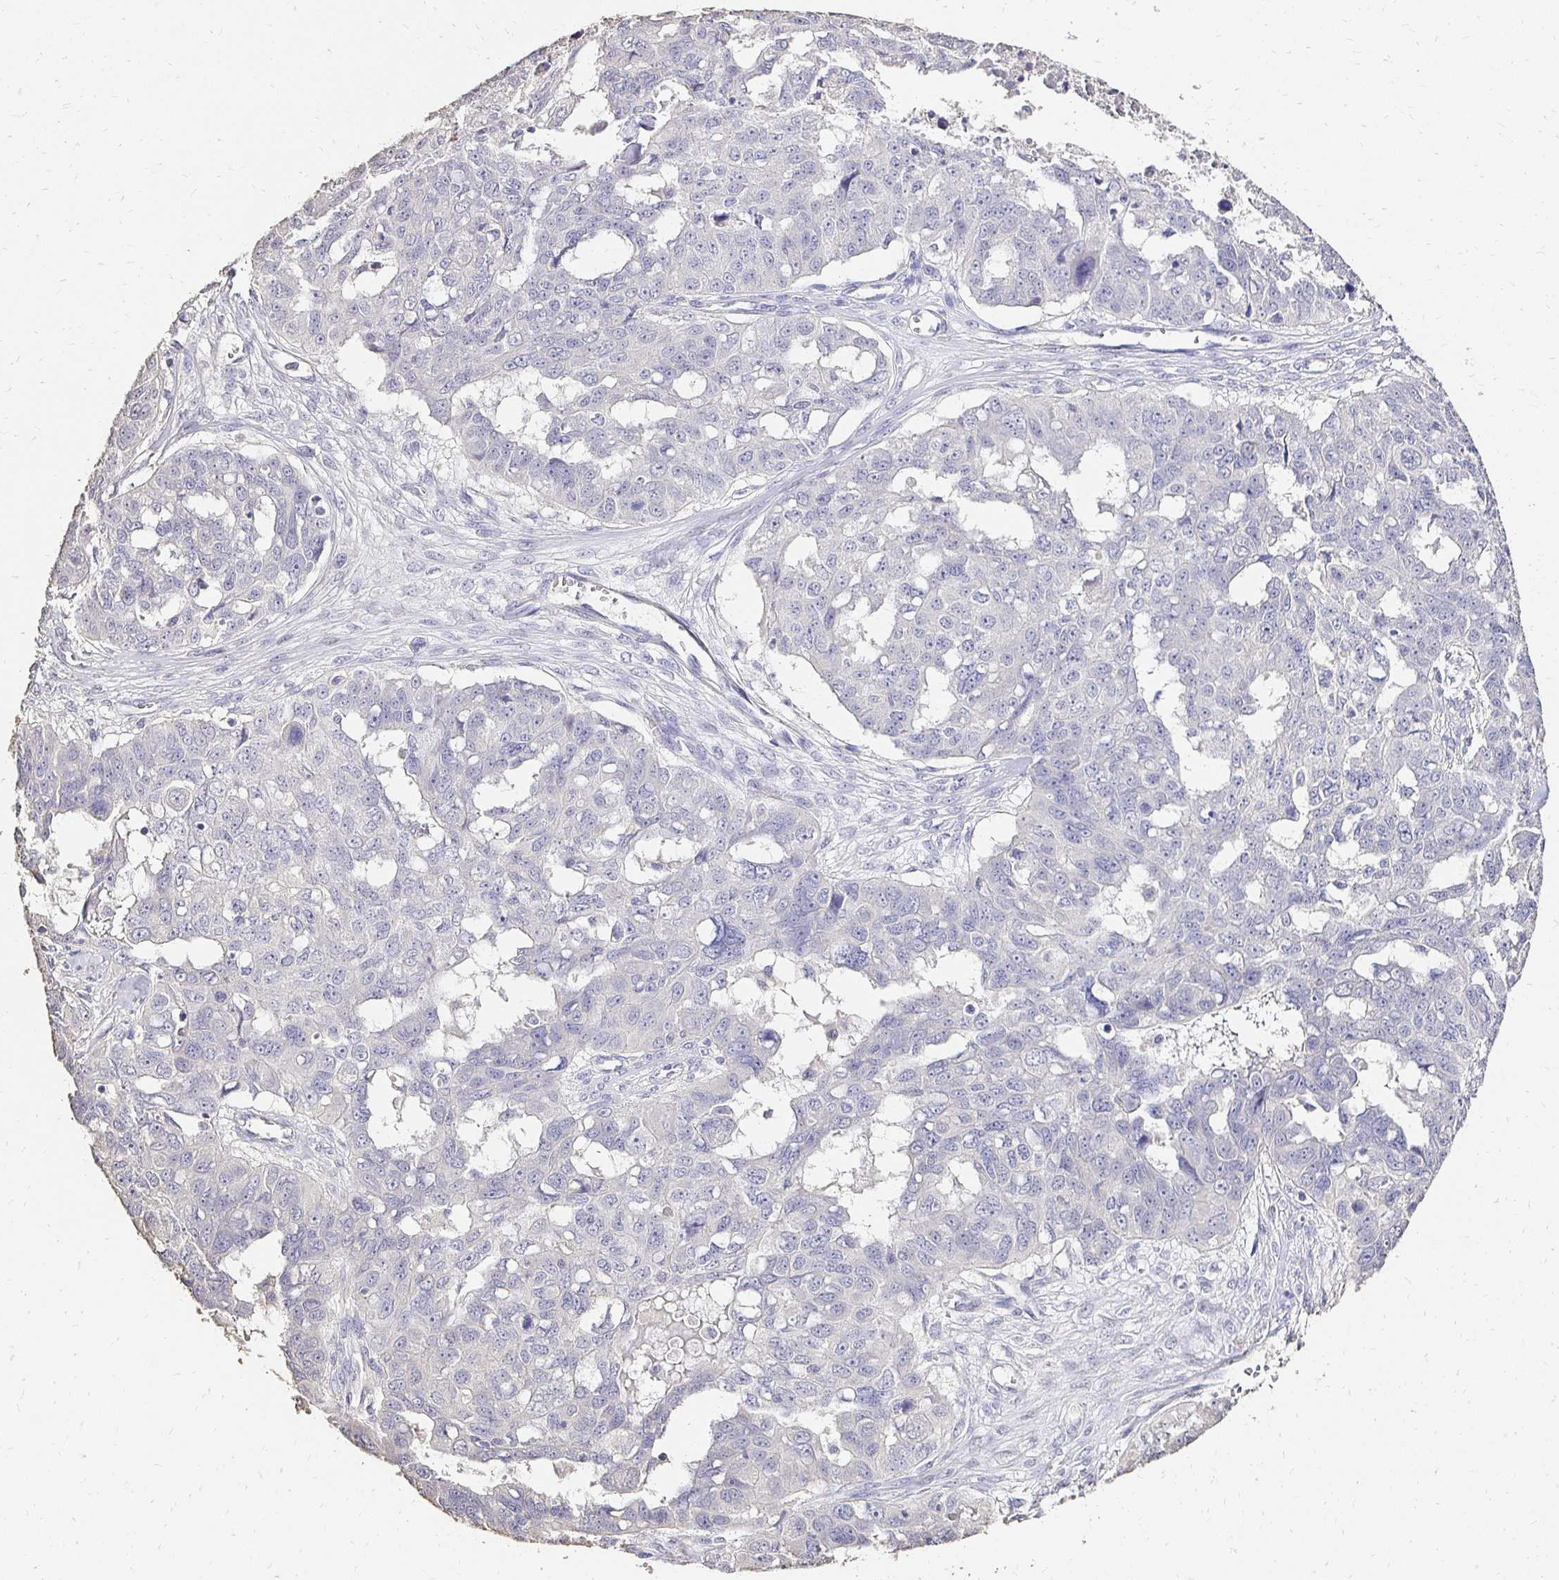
{"staining": {"intensity": "negative", "quantity": "none", "location": "none"}, "tissue": "ovarian cancer", "cell_type": "Tumor cells", "image_type": "cancer", "snomed": [{"axis": "morphology", "description": "Carcinoma, endometroid"}, {"axis": "topography", "description": "Ovary"}], "caption": "IHC photomicrograph of human endometroid carcinoma (ovarian) stained for a protein (brown), which displays no staining in tumor cells.", "gene": "UGT1A6", "patient": {"sex": "female", "age": 70}}